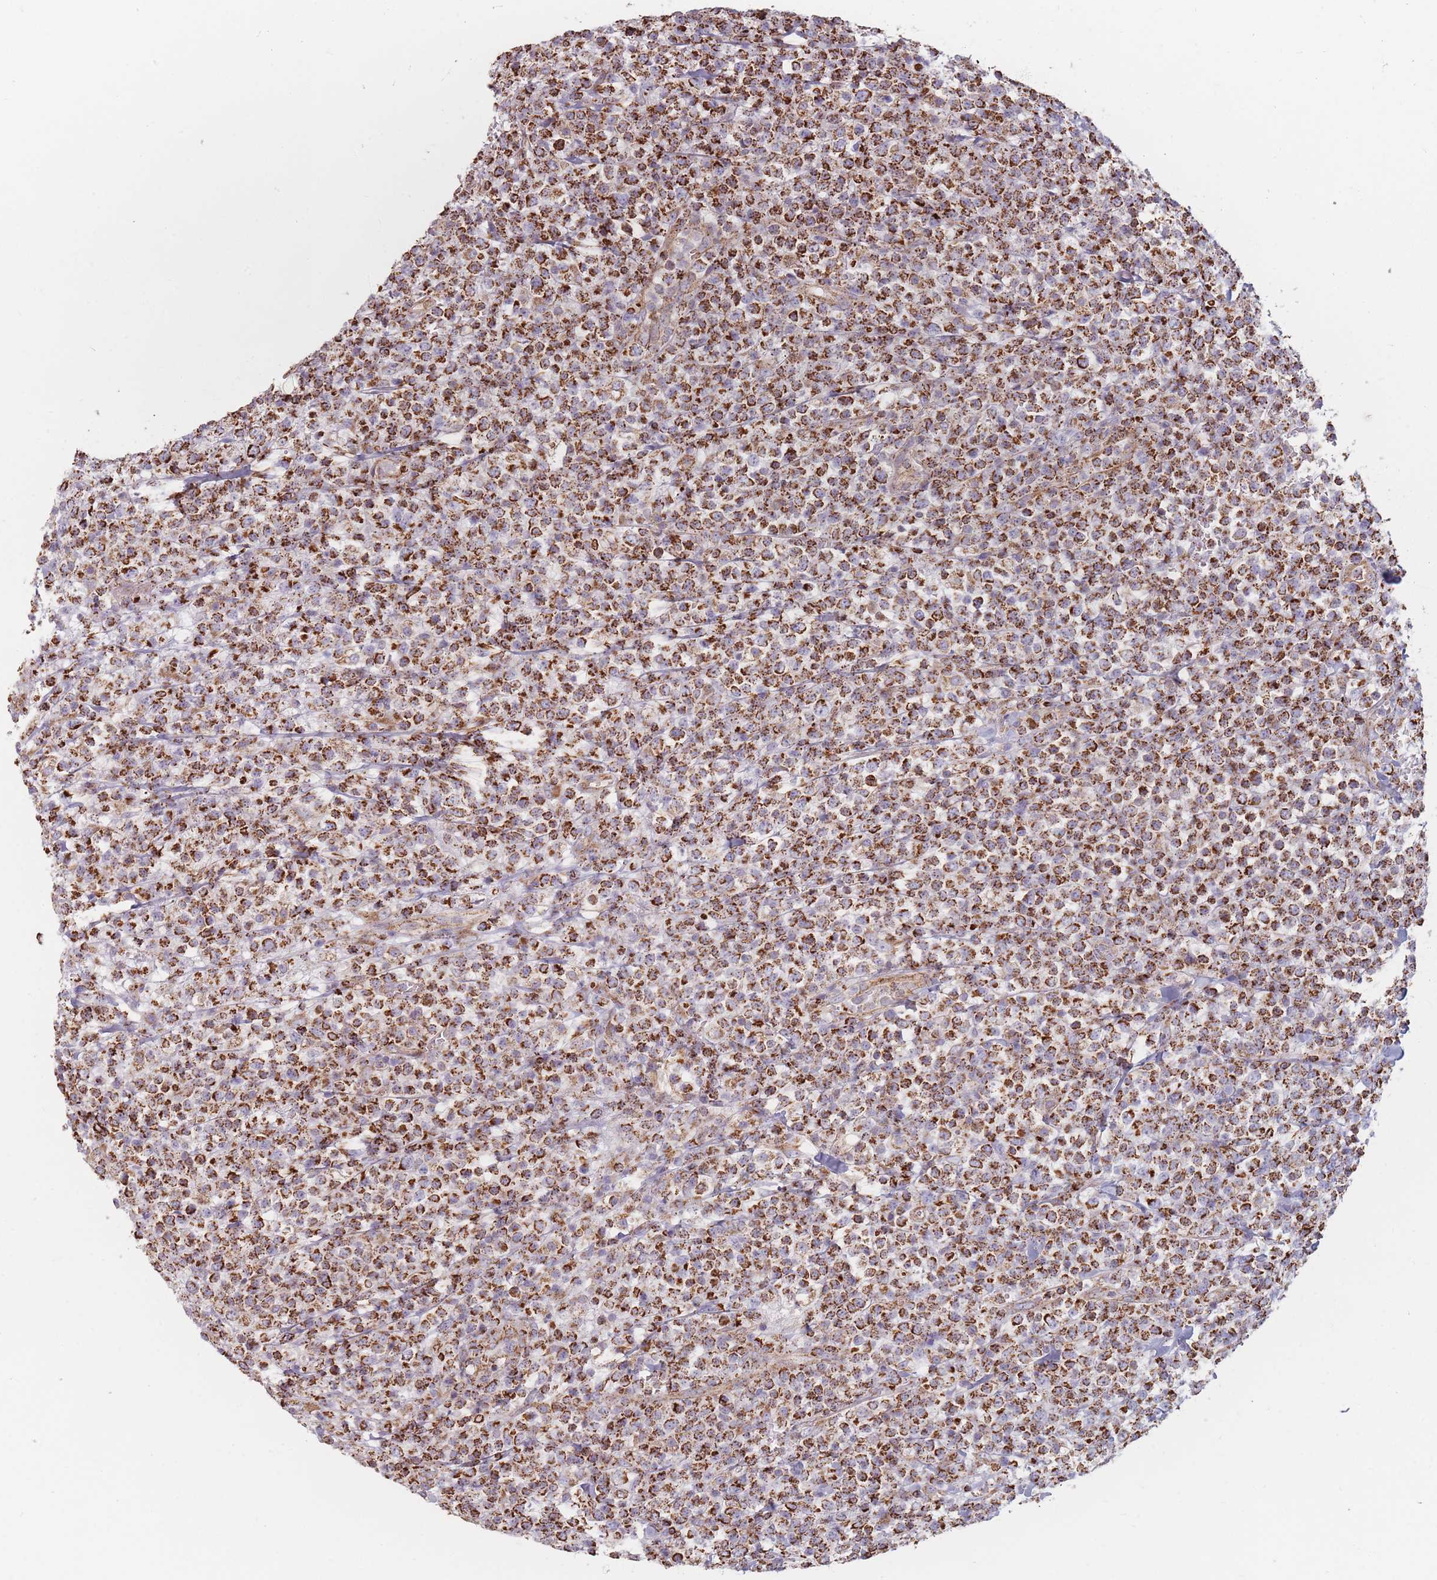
{"staining": {"intensity": "strong", "quantity": ">75%", "location": "cytoplasmic/membranous"}, "tissue": "lymphoma", "cell_type": "Tumor cells", "image_type": "cancer", "snomed": [{"axis": "morphology", "description": "Malignant lymphoma, non-Hodgkin's type, High grade"}, {"axis": "topography", "description": "Colon"}], "caption": "Malignant lymphoma, non-Hodgkin's type (high-grade) stained with a protein marker displays strong staining in tumor cells.", "gene": "ESRP2", "patient": {"sex": "female", "age": 53}}